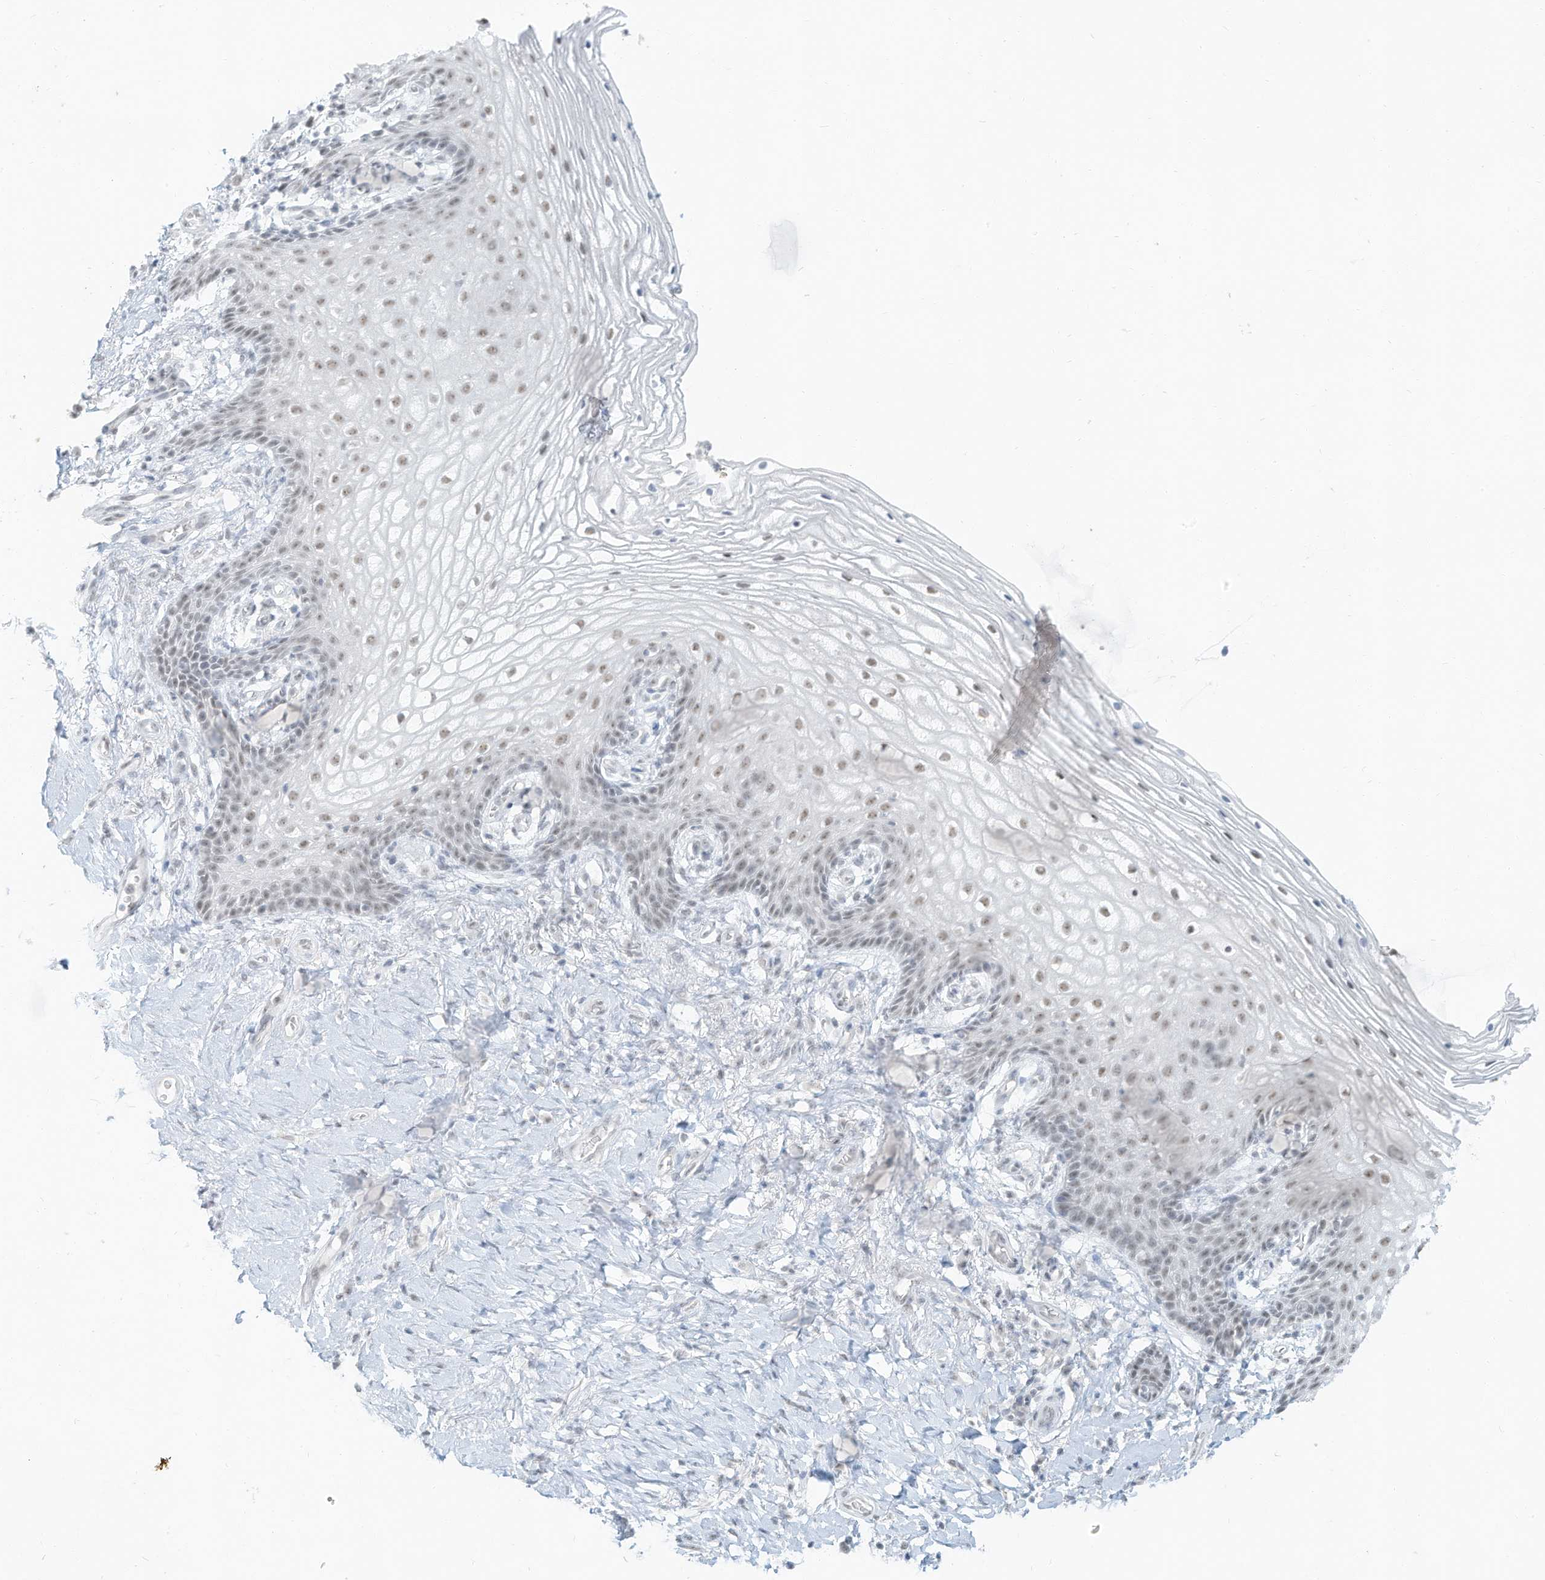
{"staining": {"intensity": "weak", "quantity": "<25%", "location": "nuclear"}, "tissue": "vagina", "cell_type": "Squamous epithelial cells", "image_type": "normal", "snomed": [{"axis": "morphology", "description": "Normal tissue, NOS"}, {"axis": "topography", "description": "Vagina"}], "caption": "This is a micrograph of immunohistochemistry staining of unremarkable vagina, which shows no expression in squamous epithelial cells.", "gene": "PGC", "patient": {"sex": "female", "age": 60}}